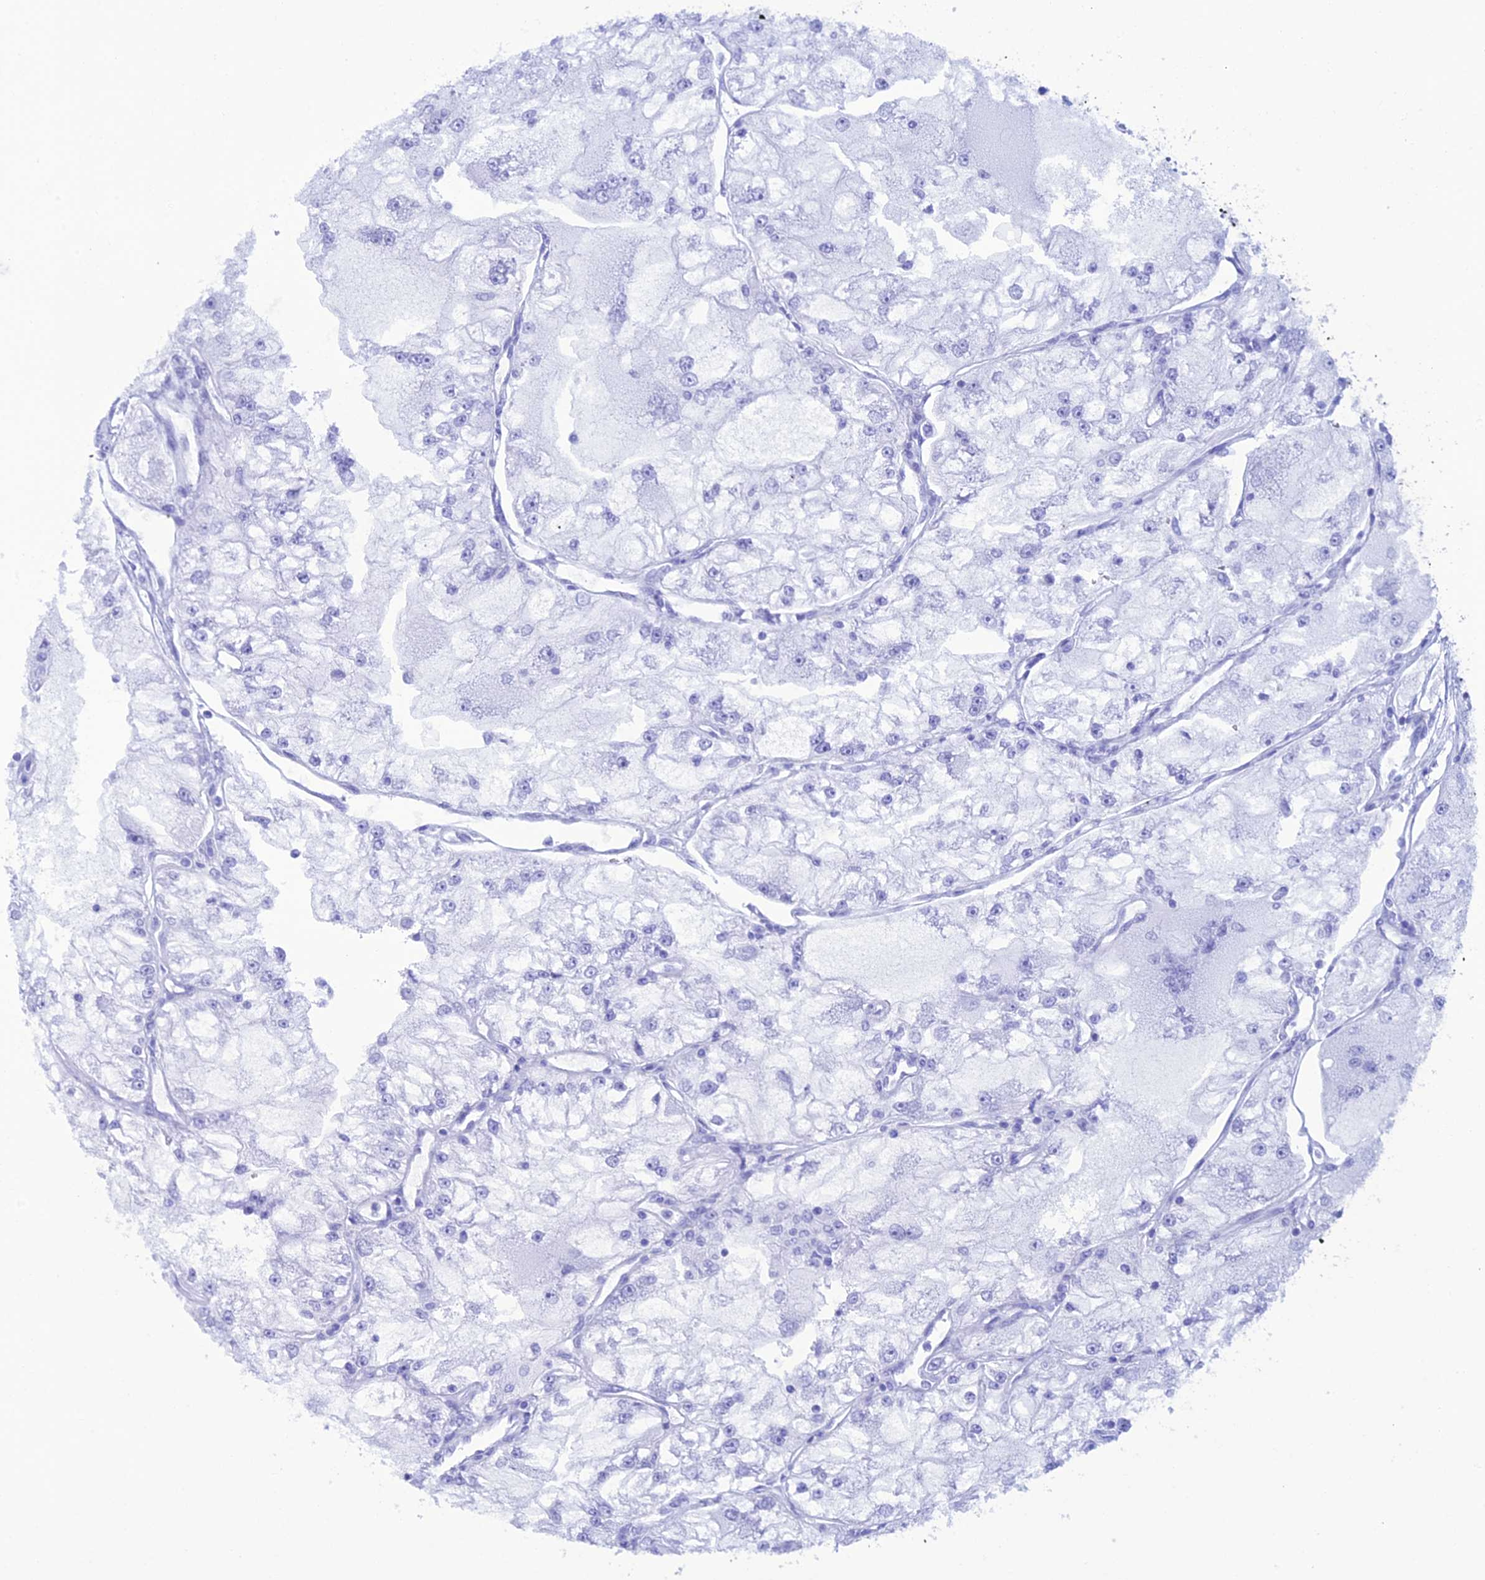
{"staining": {"intensity": "negative", "quantity": "none", "location": "none"}, "tissue": "renal cancer", "cell_type": "Tumor cells", "image_type": "cancer", "snomed": [{"axis": "morphology", "description": "Adenocarcinoma, NOS"}, {"axis": "topography", "description": "Kidney"}], "caption": "This is a image of IHC staining of adenocarcinoma (renal), which shows no expression in tumor cells. (Brightfield microscopy of DAB (3,3'-diaminobenzidine) immunohistochemistry (IHC) at high magnification).", "gene": "FAM76A", "patient": {"sex": "female", "age": 72}}